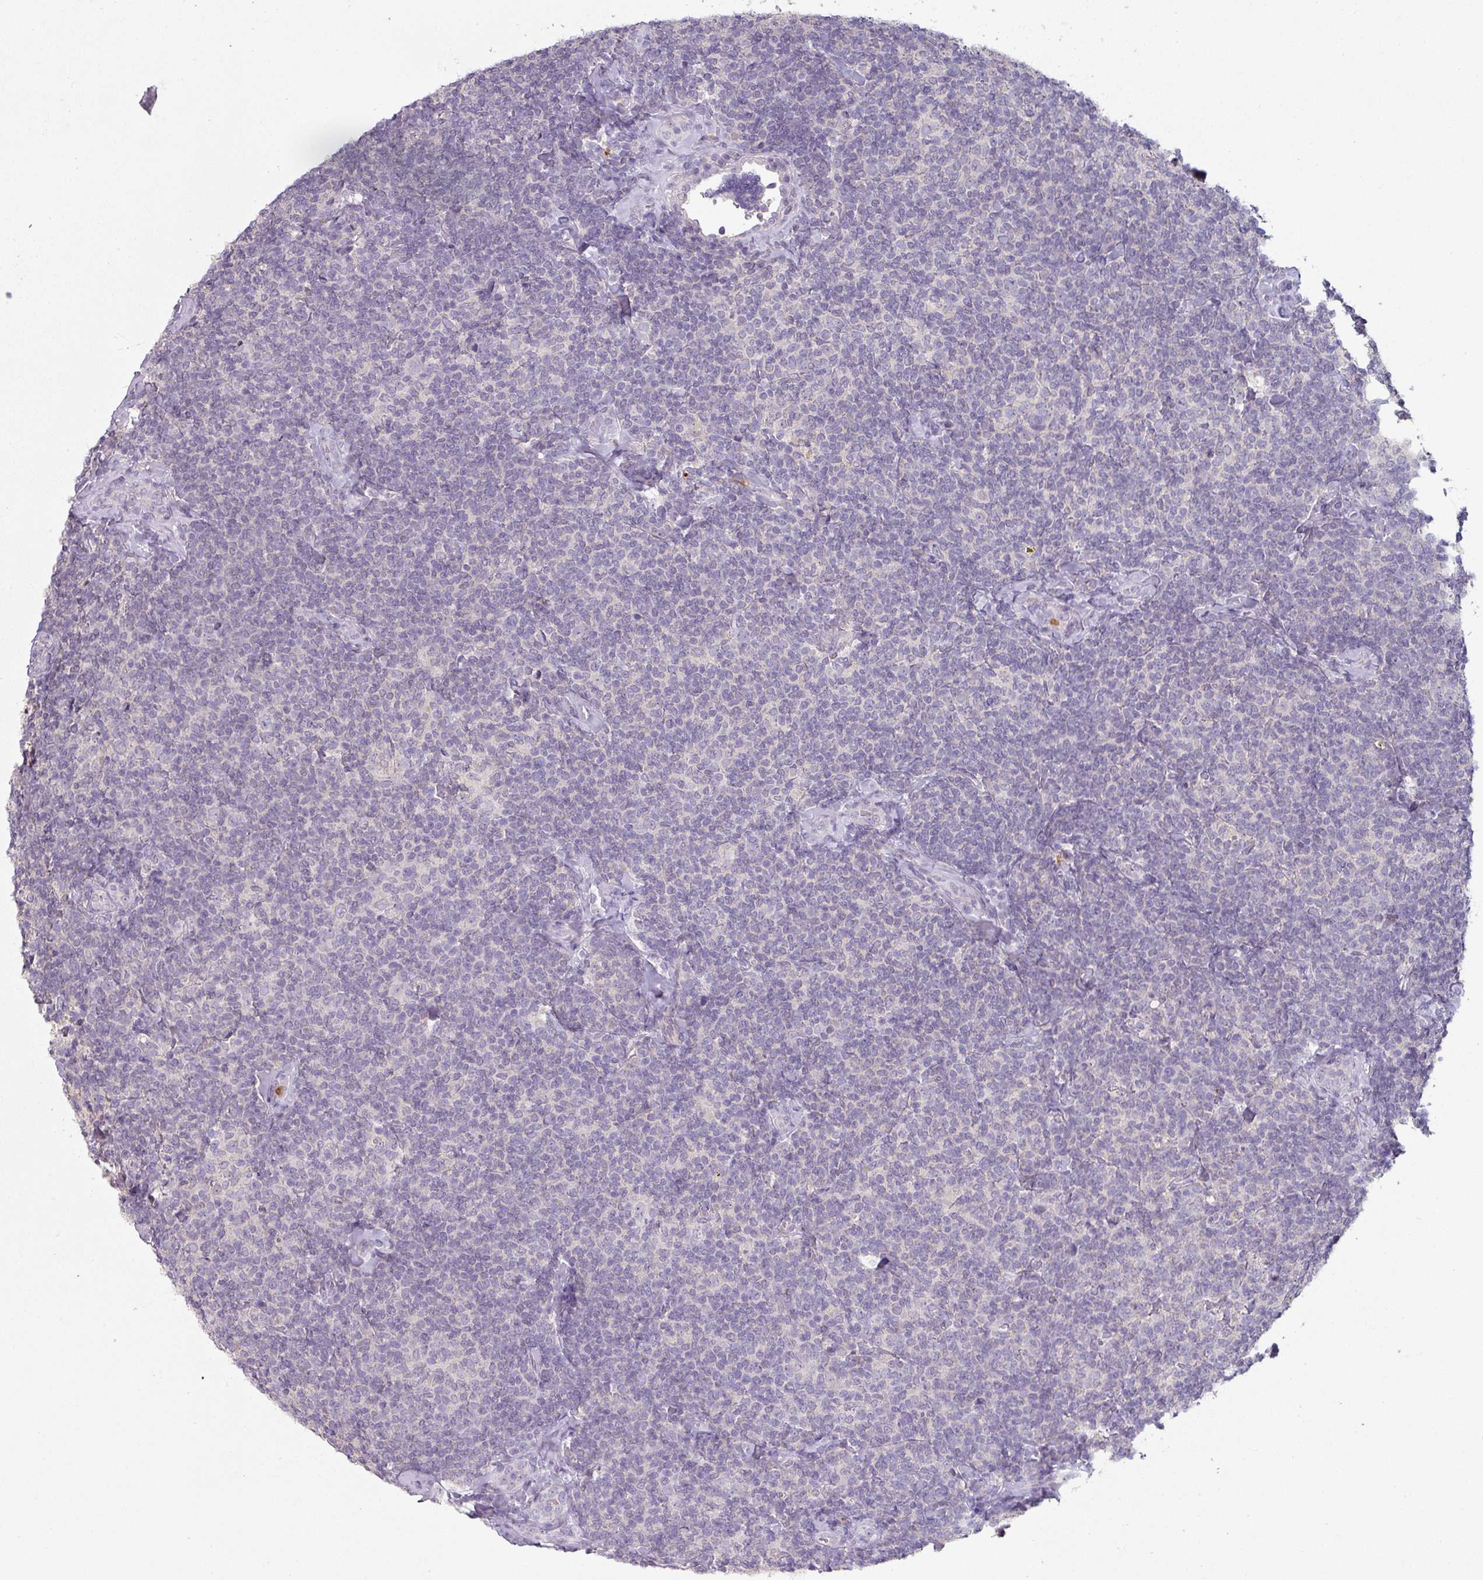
{"staining": {"intensity": "negative", "quantity": "none", "location": "none"}, "tissue": "lymphoma", "cell_type": "Tumor cells", "image_type": "cancer", "snomed": [{"axis": "morphology", "description": "Malignant lymphoma, non-Hodgkin's type, Low grade"}, {"axis": "topography", "description": "Lymph node"}], "caption": "The micrograph demonstrates no staining of tumor cells in lymphoma. Brightfield microscopy of IHC stained with DAB (3,3'-diaminobenzidine) (brown) and hematoxylin (blue), captured at high magnification.", "gene": "MAGEC3", "patient": {"sex": "female", "age": 56}}